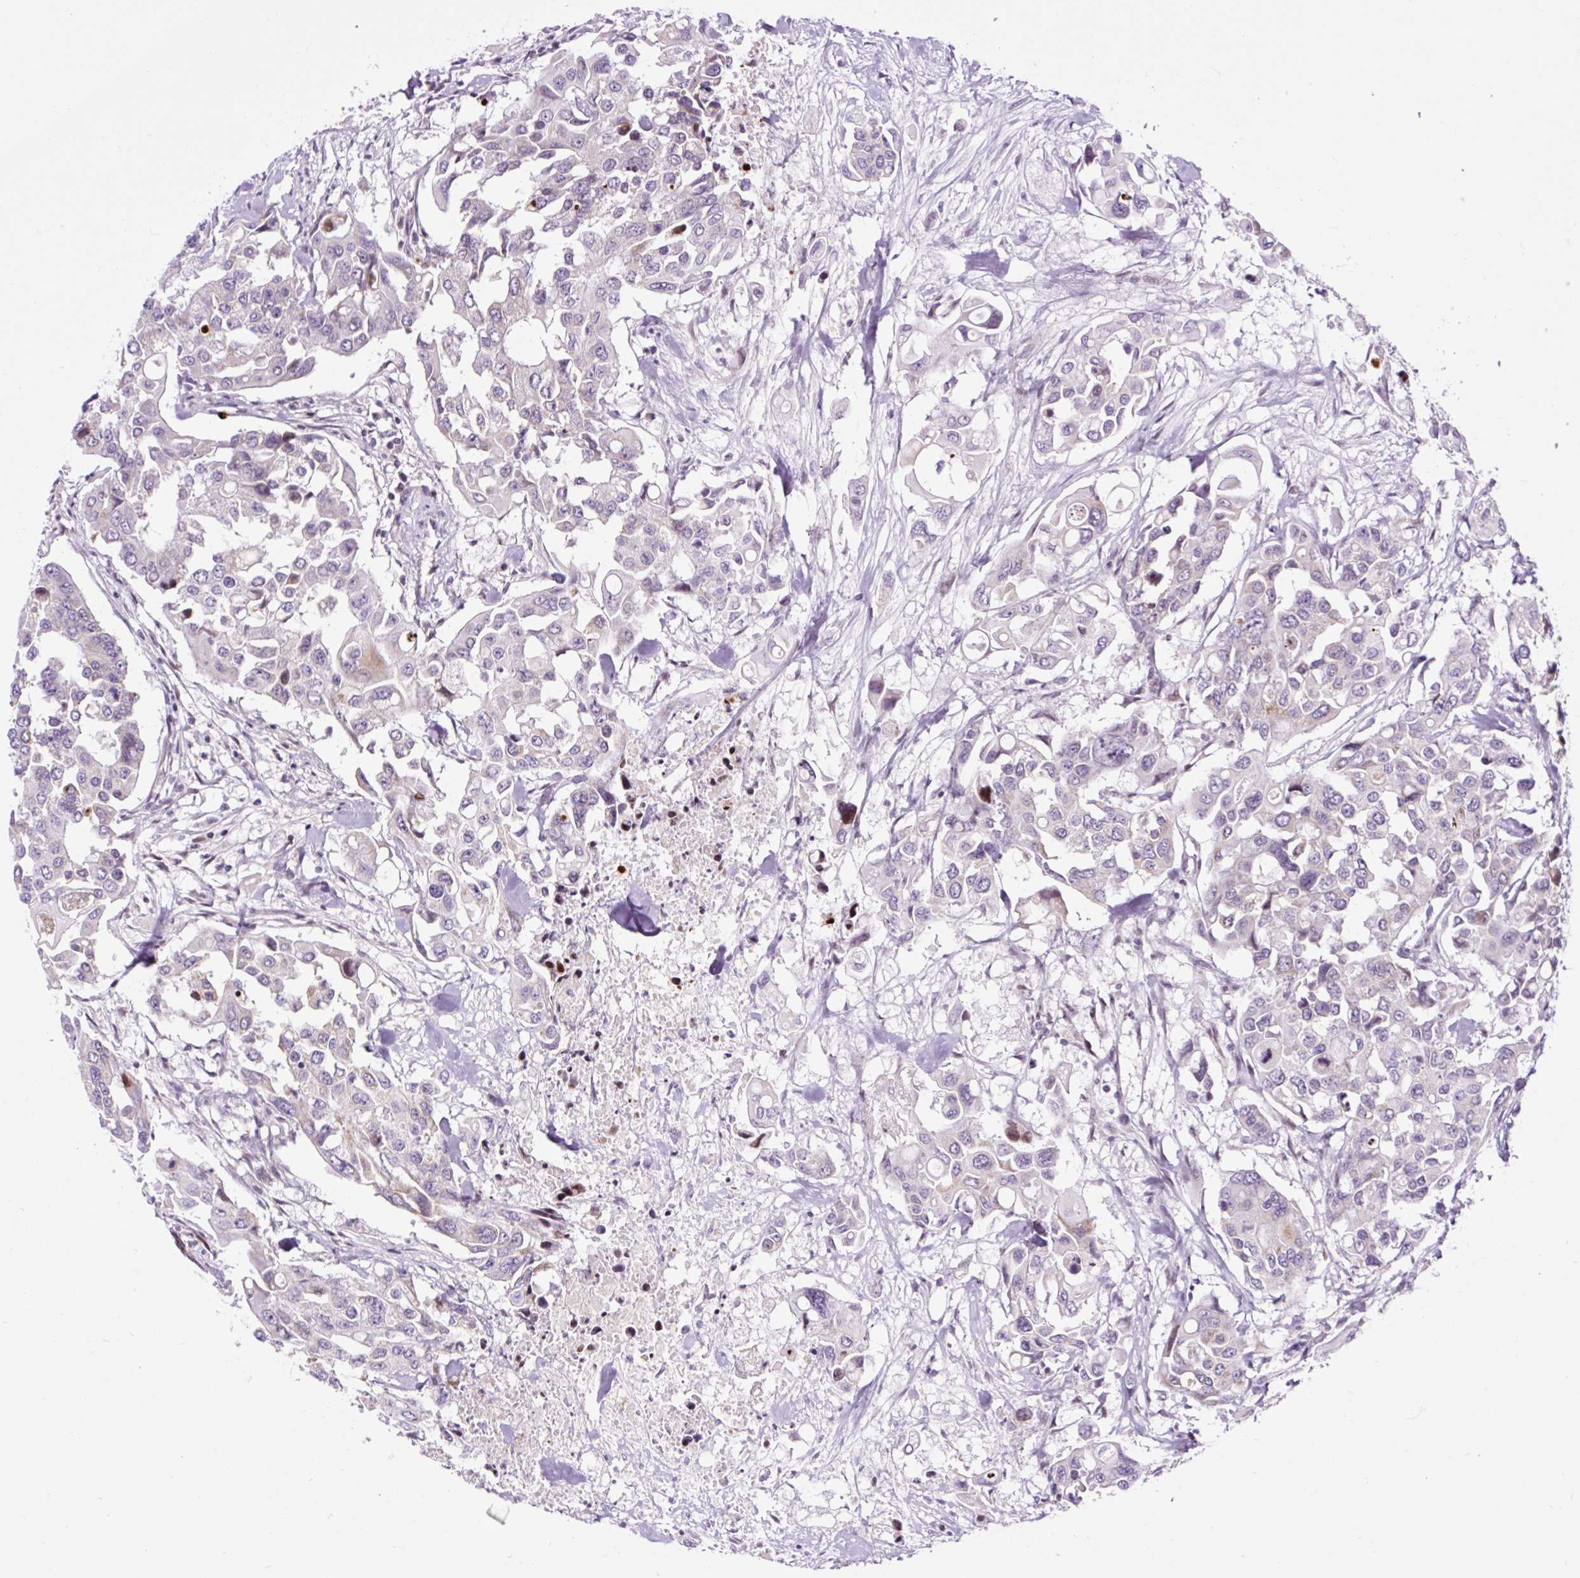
{"staining": {"intensity": "negative", "quantity": "none", "location": "none"}, "tissue": "colorectal cancer", "cell_type": "Tumor cells", "image_type": "cancer", "snomed": [{"axis": "morphology", "description": "Adenocarcinoma, NOS"}, {"axis": "topography", "description": "Colon"}], "caption": "High magnification brightfield microscopy of colorectal cancer stained with DAB (brown) and counterstained with hematoxylin (blue): tumor cells show no significant expression.", "gene": "FMC1", "patient": {"sex": "male", "age": 77}}